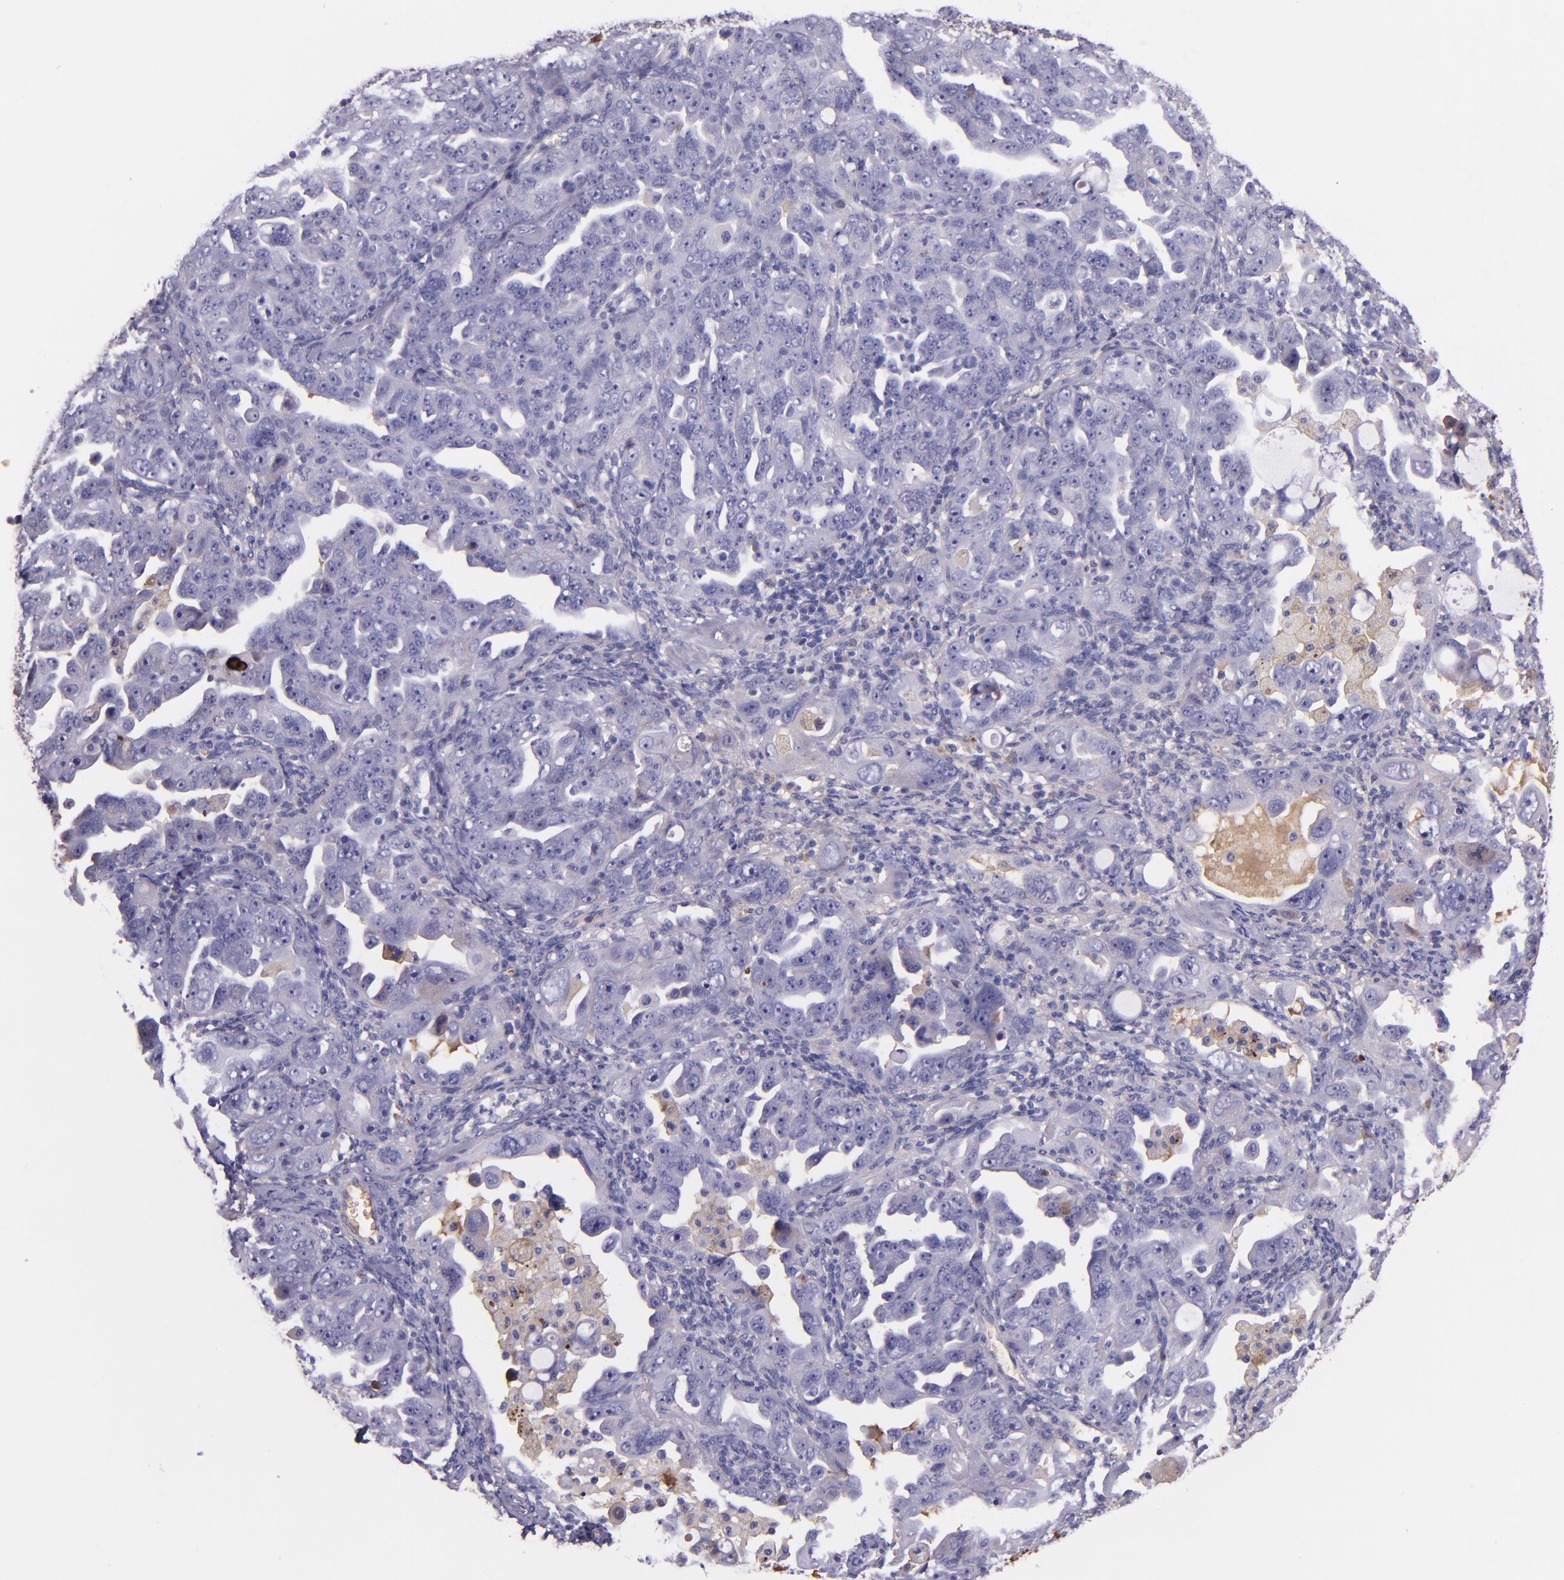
{"staining": {"intensity": "negative", "quantity": "none", "location": "none"}, "tissue": "ovarian cancer", "cell_type": "Tumor cells", "image_type": "cancer", "snomed": [{"axis": "morphology", "description": "Cystadenocarcinoma, serous, NOS"}, {"axis": "topography", "description": "Ovary"}], "caption": "DAB immunohistochemical staining of serous cystadenocarcinoma (ovarian) exhibits no significant positivity in tumor cells.", "gene": "KNG1", "patient": {"sex": "female", "age": 66}}